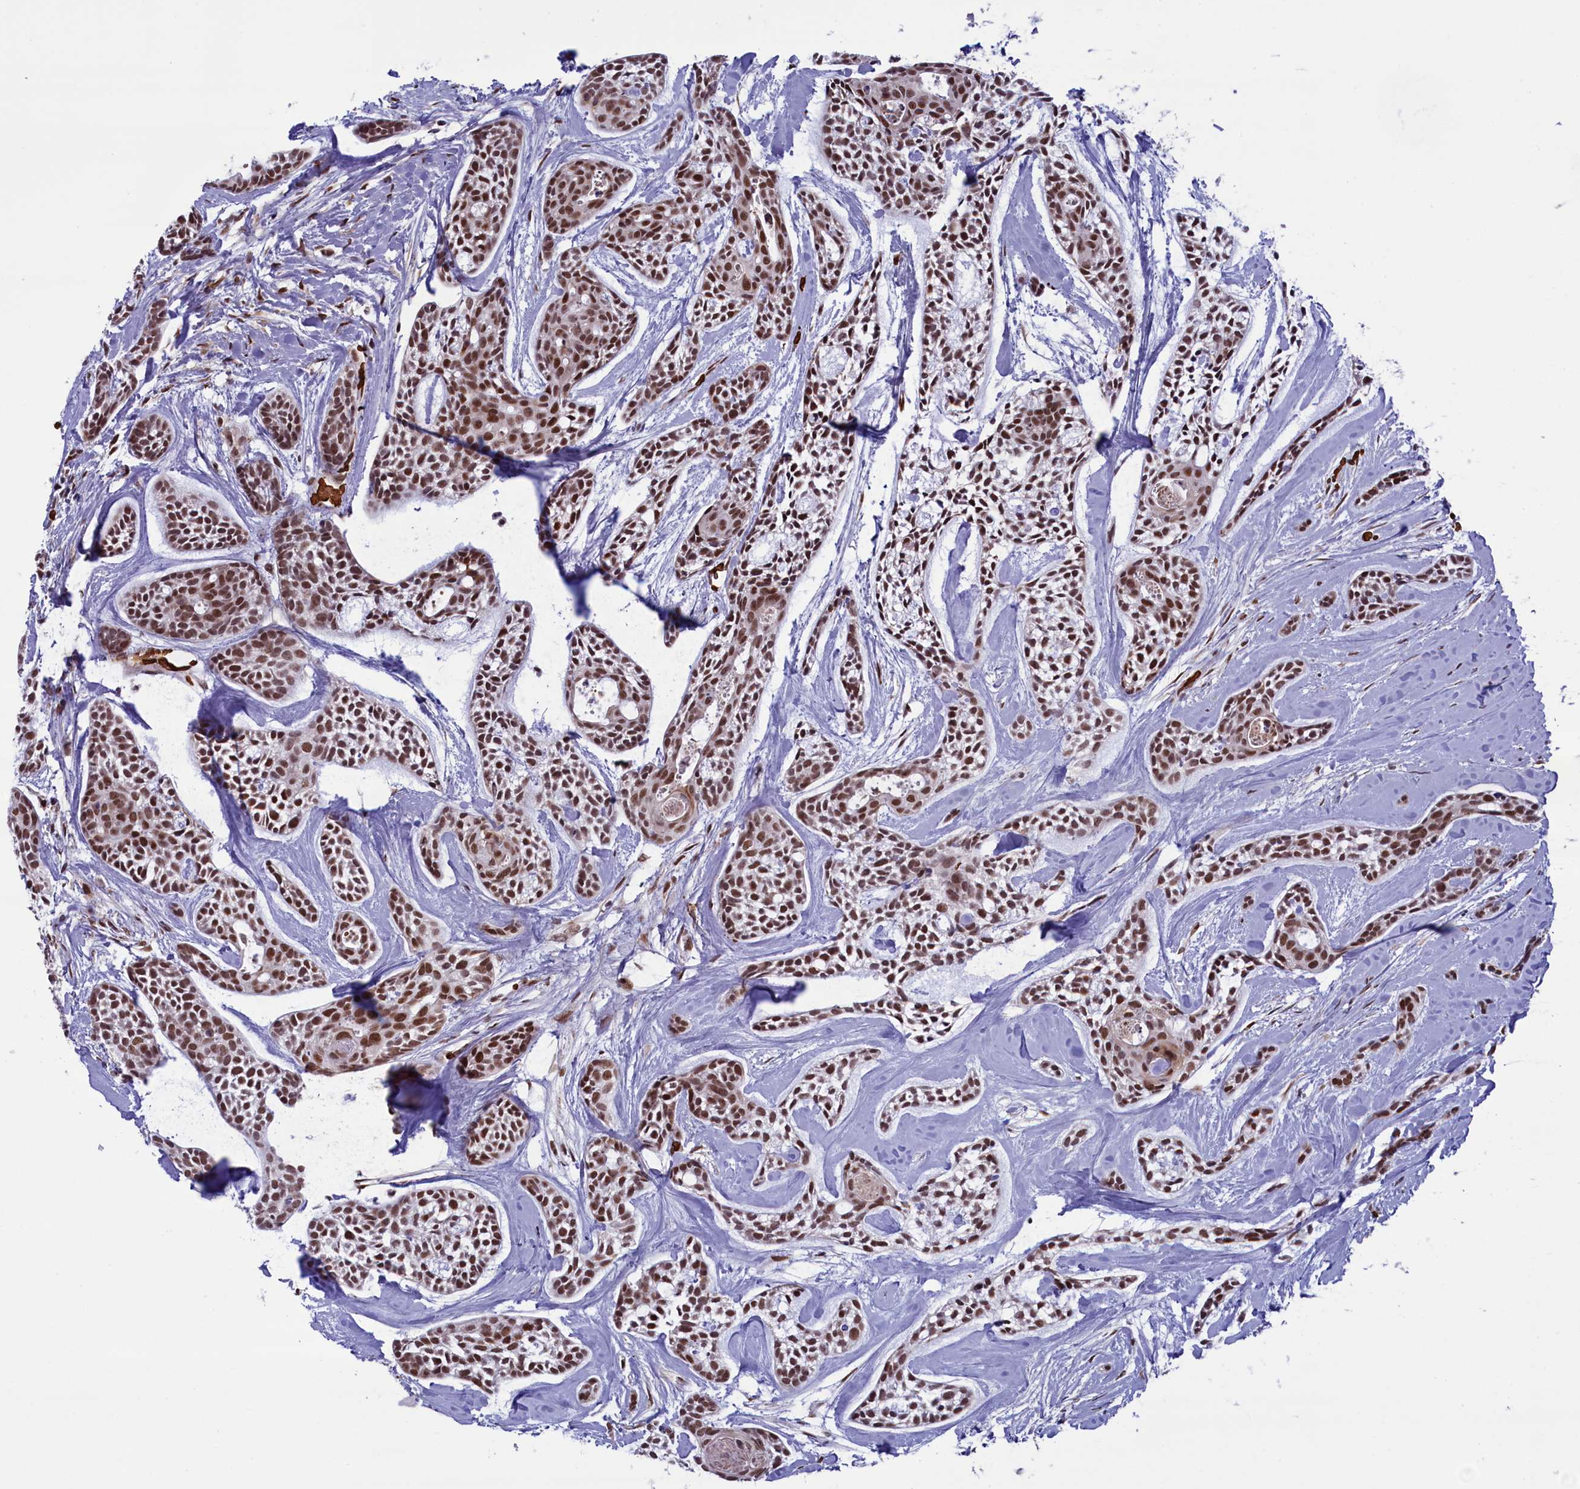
{"staining": {"intensity": "moderate", "quantity": ">75%", "location": "nuclear"}, "tissue": "head and neck cancer", "cell_type": "Tumor cells", "image_type": "cancer", "snomed": [{"axis": "morphology", "description": "Adenocarcinoma, NOS"}, {"axis": "topography", "description": "Subcutis"}, {"axis": "topography", "description": "Head-Neck"}], "caption": "Immunohistochemical staining of human head and neck cancer (adenocarcinoma) shows medium levels of moderate nuclear positivity in about >75% of tumor cells. The staining was performed using DAB to visualize the protein expression in brown, while the nuclei were stained in blue with hematoxylin (Magnification: 20x).", "gene": "MPHOSPH8", "patient": {"sex": "female", "age": 73}}